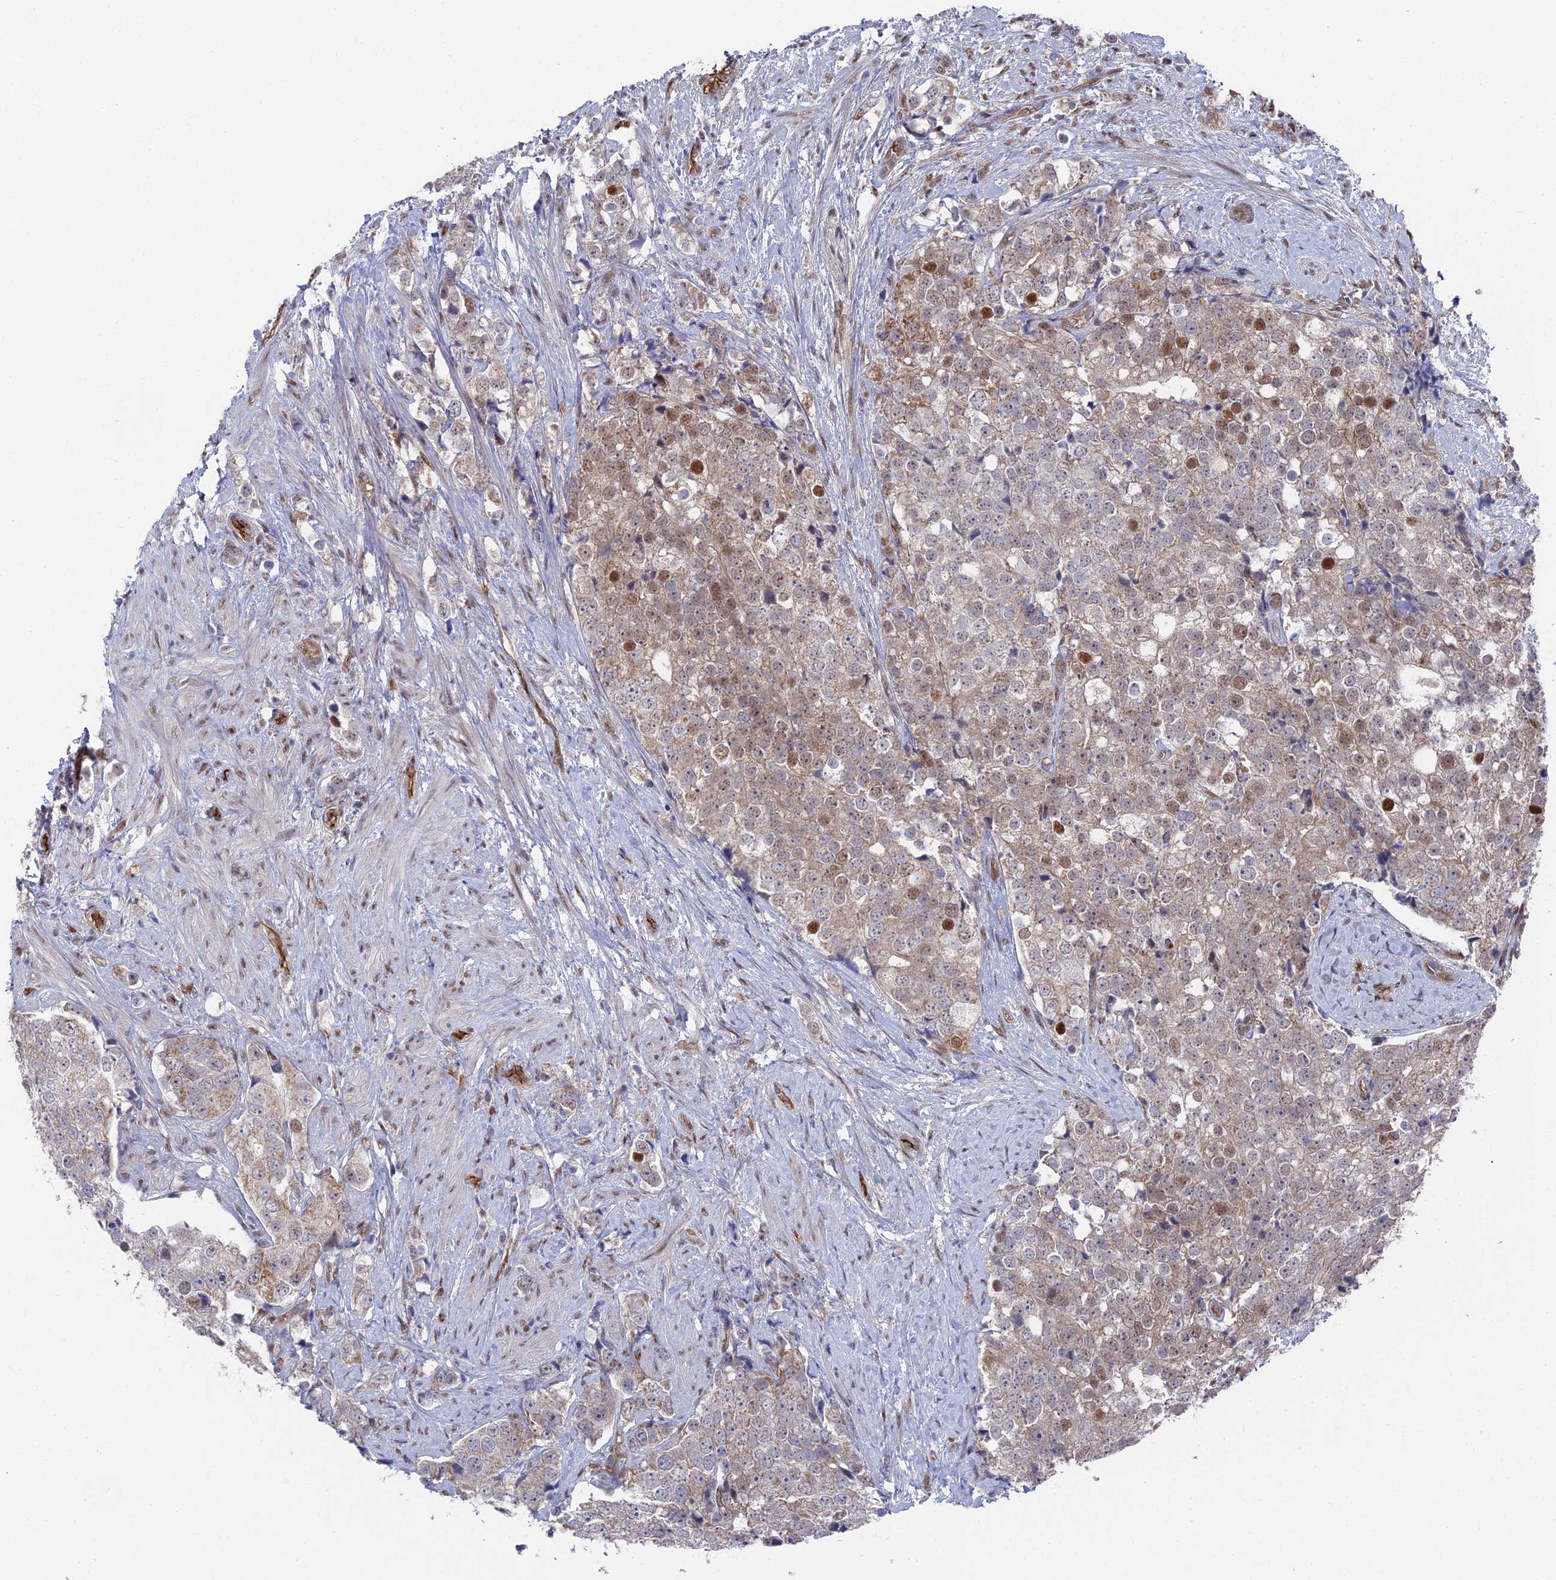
{"staining": {"intensity": "moderate", "quantity": "<25%", "location": "cytoplasmic/membranous,nuclear"}, "tissue": "prostate cancer", "cell_type": "Tumor cells", "image_type": "cancer", "snomed": [{"axis": "morphology", "description": "Adenocarcinoma, High grade"}, {"axis": "topography", "description": "Prostate"}], "caption": "High-magnification brightfield microscopy of prostate cancer stained with DAB (3,3'-diaminobenzidine) (brown) and counterstained with hematoxylin (blue). tumor cells exhibit moderate cytoplasmic/membranous and nuclear positivity is present in about<25% of cells. (Brightfield microscopy of DAB IHC at high magnification).", "gene": "UNC5D", "patient": {"sex": "male", "age": 49}}